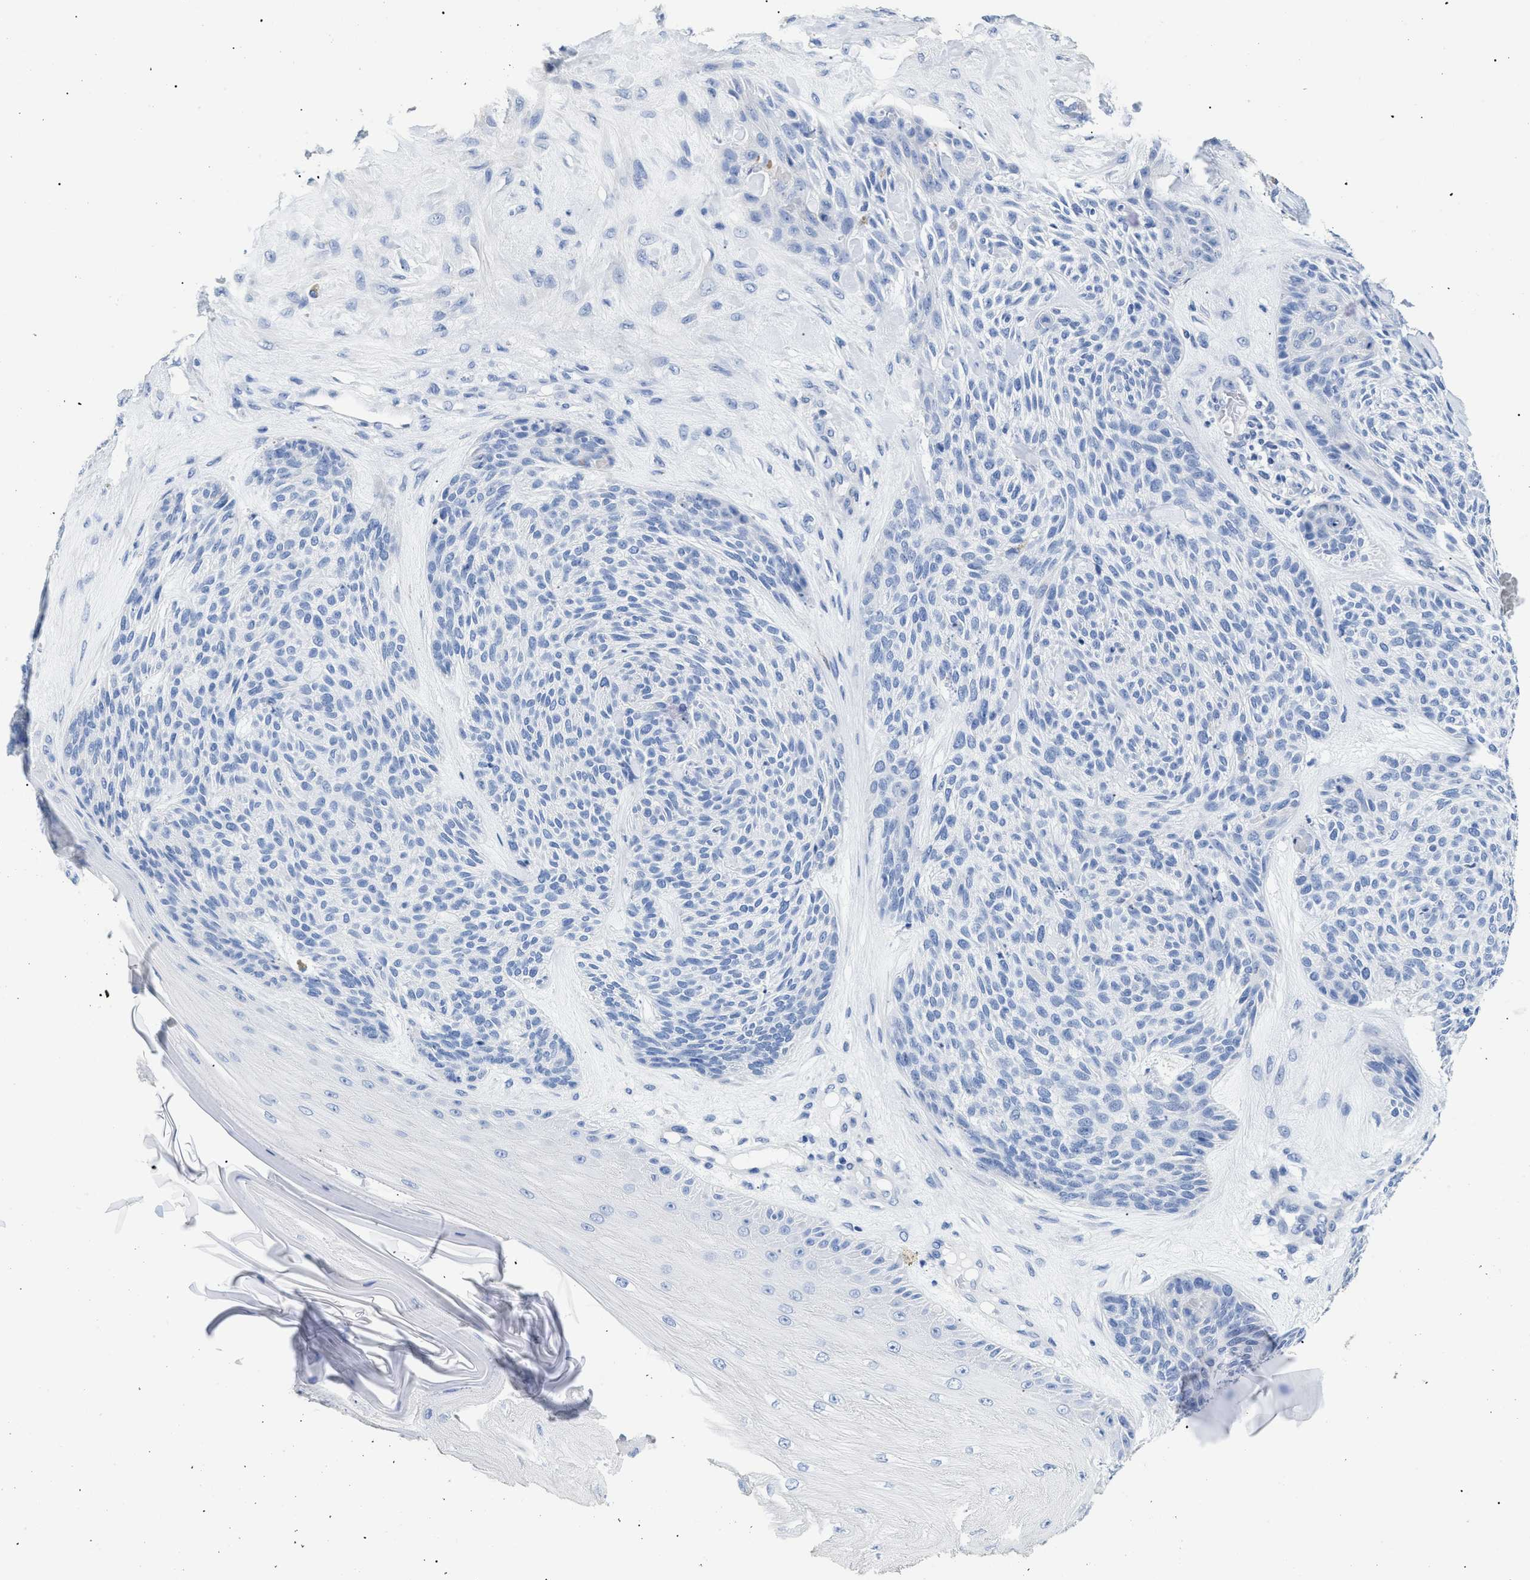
{"staining": {"intensity": "negative", "quantity": "none", "location": "none"}, "tissue": "skin cancer", "cell_type": "Tumor cells", "image_type": "cancer", "snomed": [{"axis": "morphology", "description": "Basal cell carcinoma"}, {"axis": "topography", "description": "Skin"}], "caption": "IHC histopathology image of neoplastic tissue: skin basal cell carcinoma stained with DAB (3,3'-diaminobenzidine) reveals no significant protein positivity in tumor cells. (DAB (3,3'-diaminobenzidine) IHC visualized using brightfield microscopy, high magnification).", "gene": "DLC1", "patient": {"sex": "male", "age": 55}}